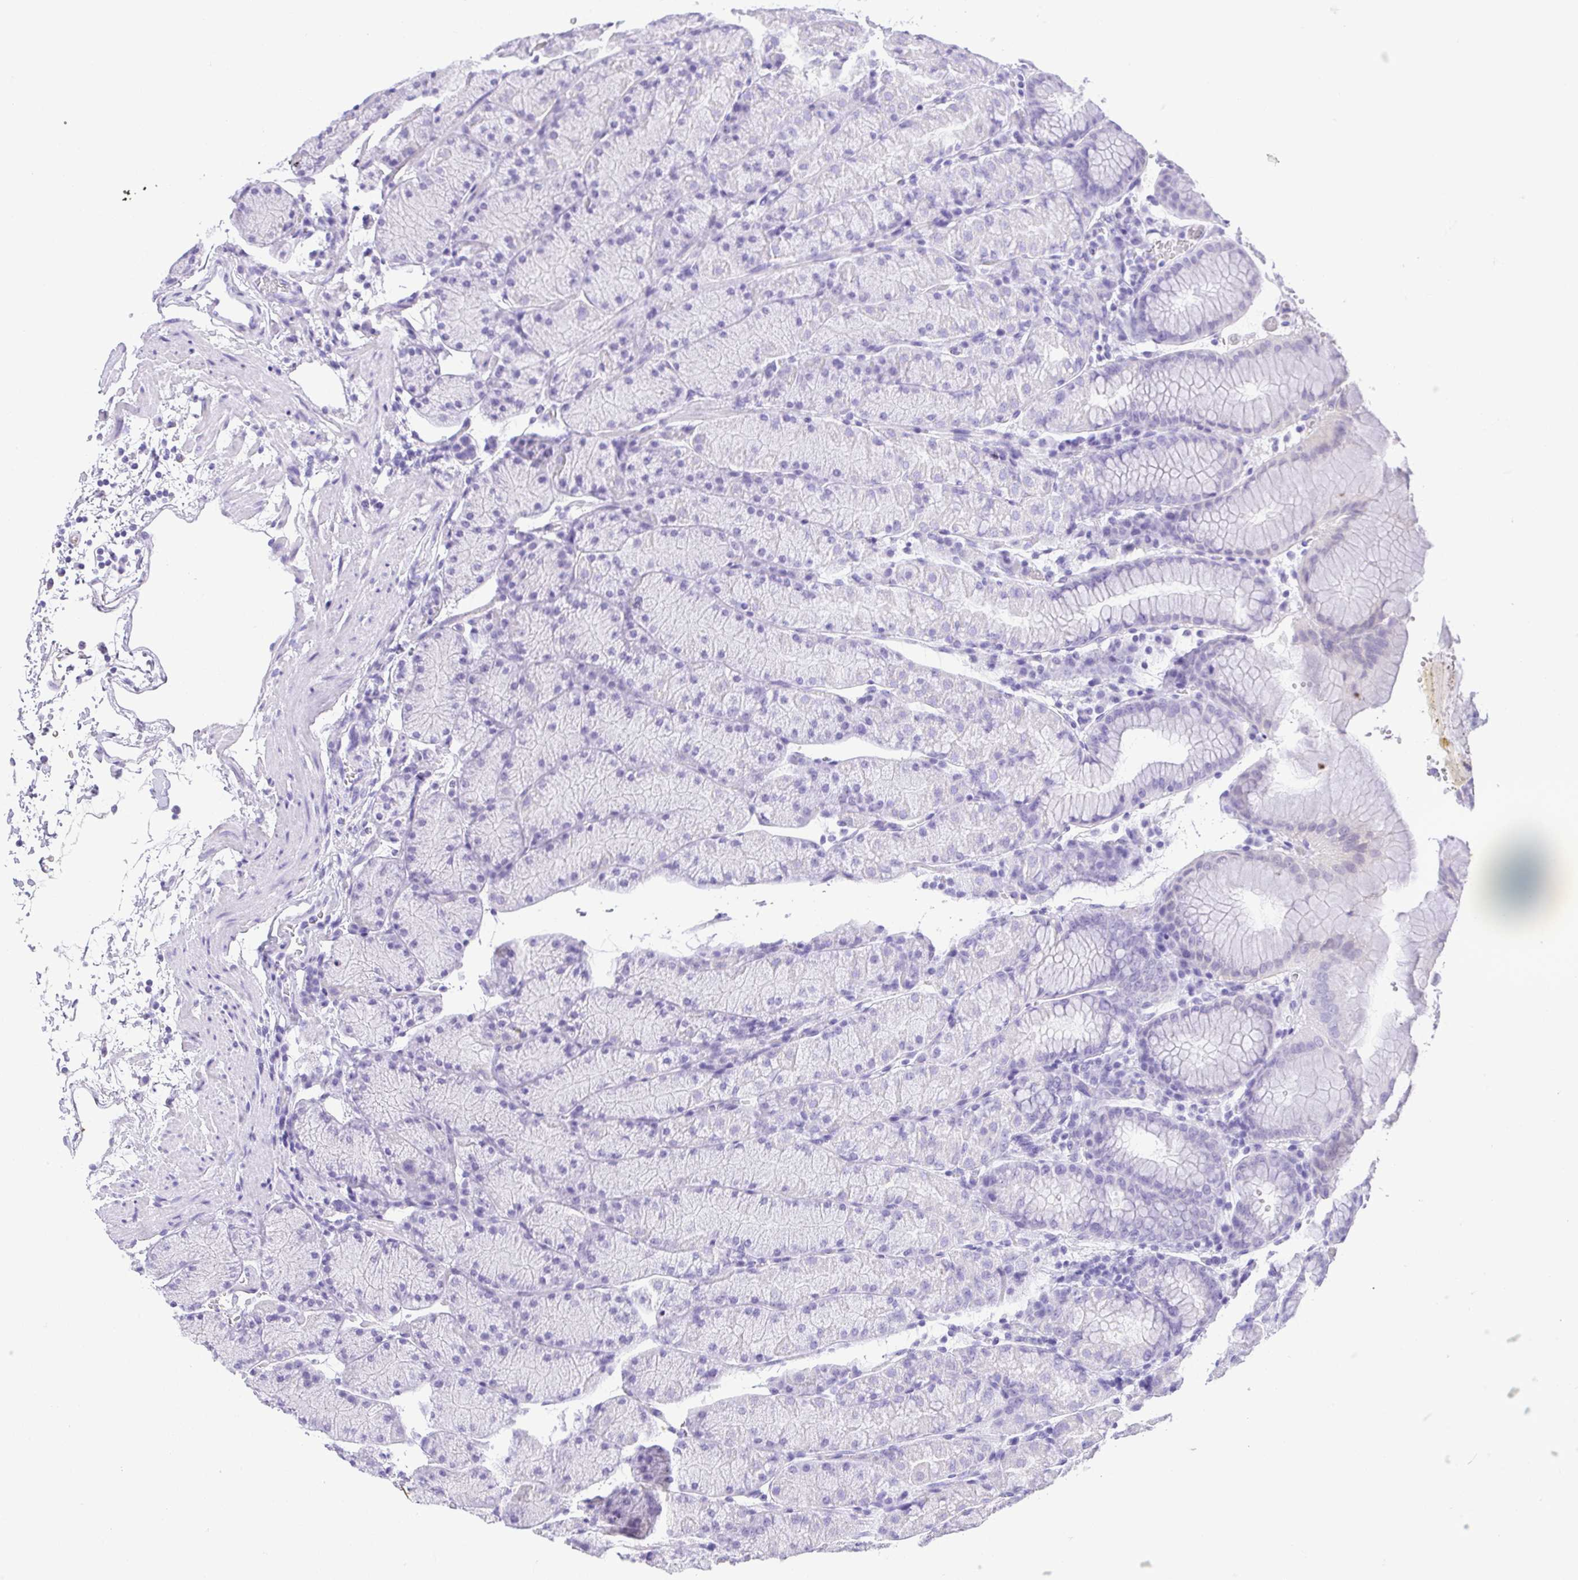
{"staining": {"intensity": "negative", "quantity": "none", "location": "none"}, "tissue": "stomach", "cell_type": "Glandular cells", "image_type": "normal", "snomed": [{"axis": "morphology", "description": "Normal tissue, NOS"}, {"axis": "topography", "description": "Stomach, upper"}, {"axis": "topography", "description": "Stomach"}], "caption": "A histopathology image of stomach stained for a protein demonstrates no brown staining in glandular cells.", "gene": "CDSN", "patient": {"sex": "male", "age": 76}}